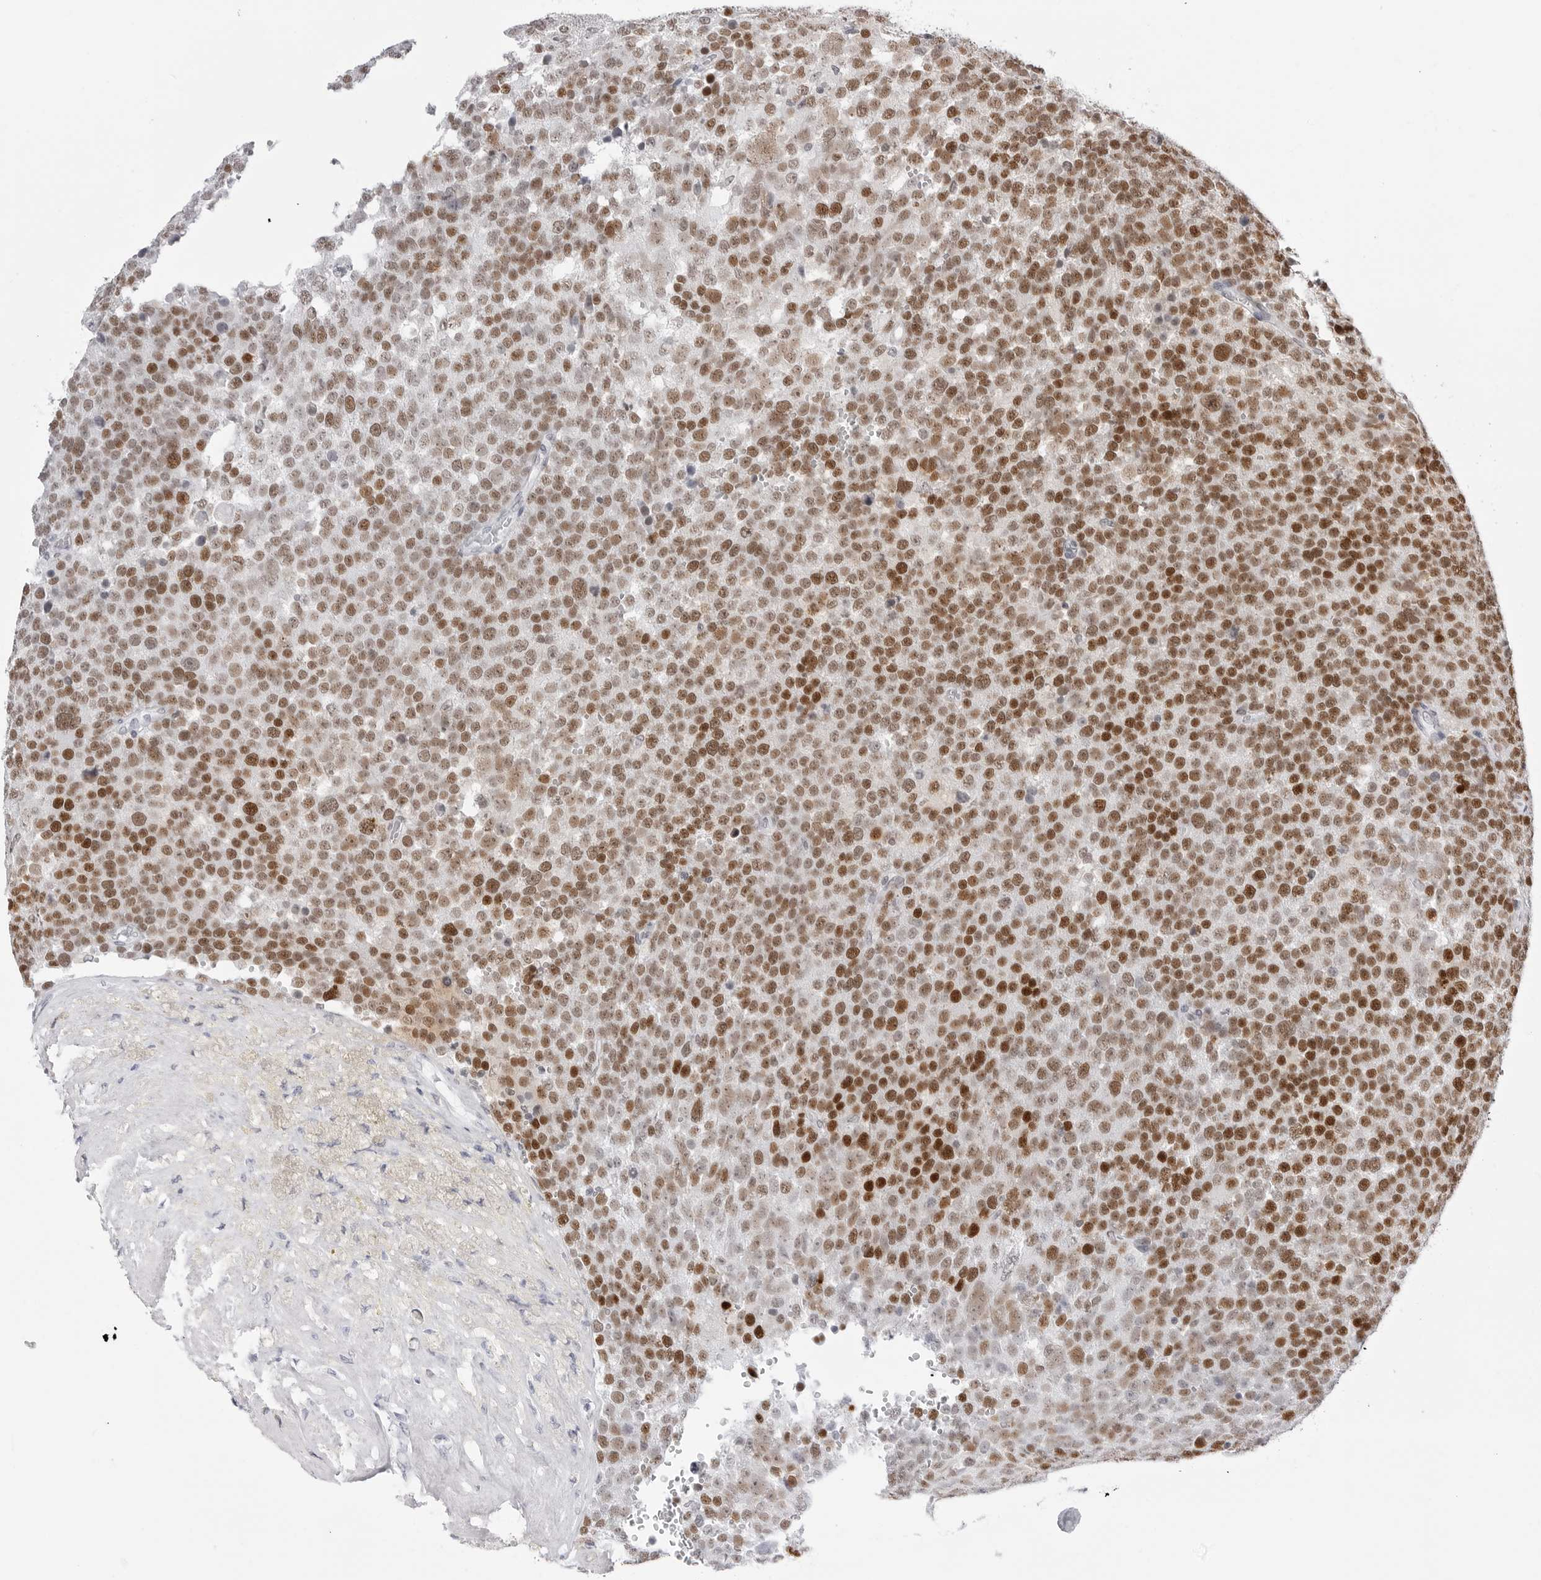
{"staining": {"intensity": "strong", "quantity": ">75%", "location": "nuclear"}, "tissue": "testis cancer", "cell_type": "Tumor cells", "image_type": "cancer", "snomed": [{"axis": "morphology", "description": "Seminoma, NOS"}, {"axis": "topography", "description": "Testis"}], "caption": "Testis cancer (seminoma) stained for a protein exhibits strong nuclear positivity in tumor cells.", "gene": "NASP", "patient": {"sex": "male", "age": 71}}